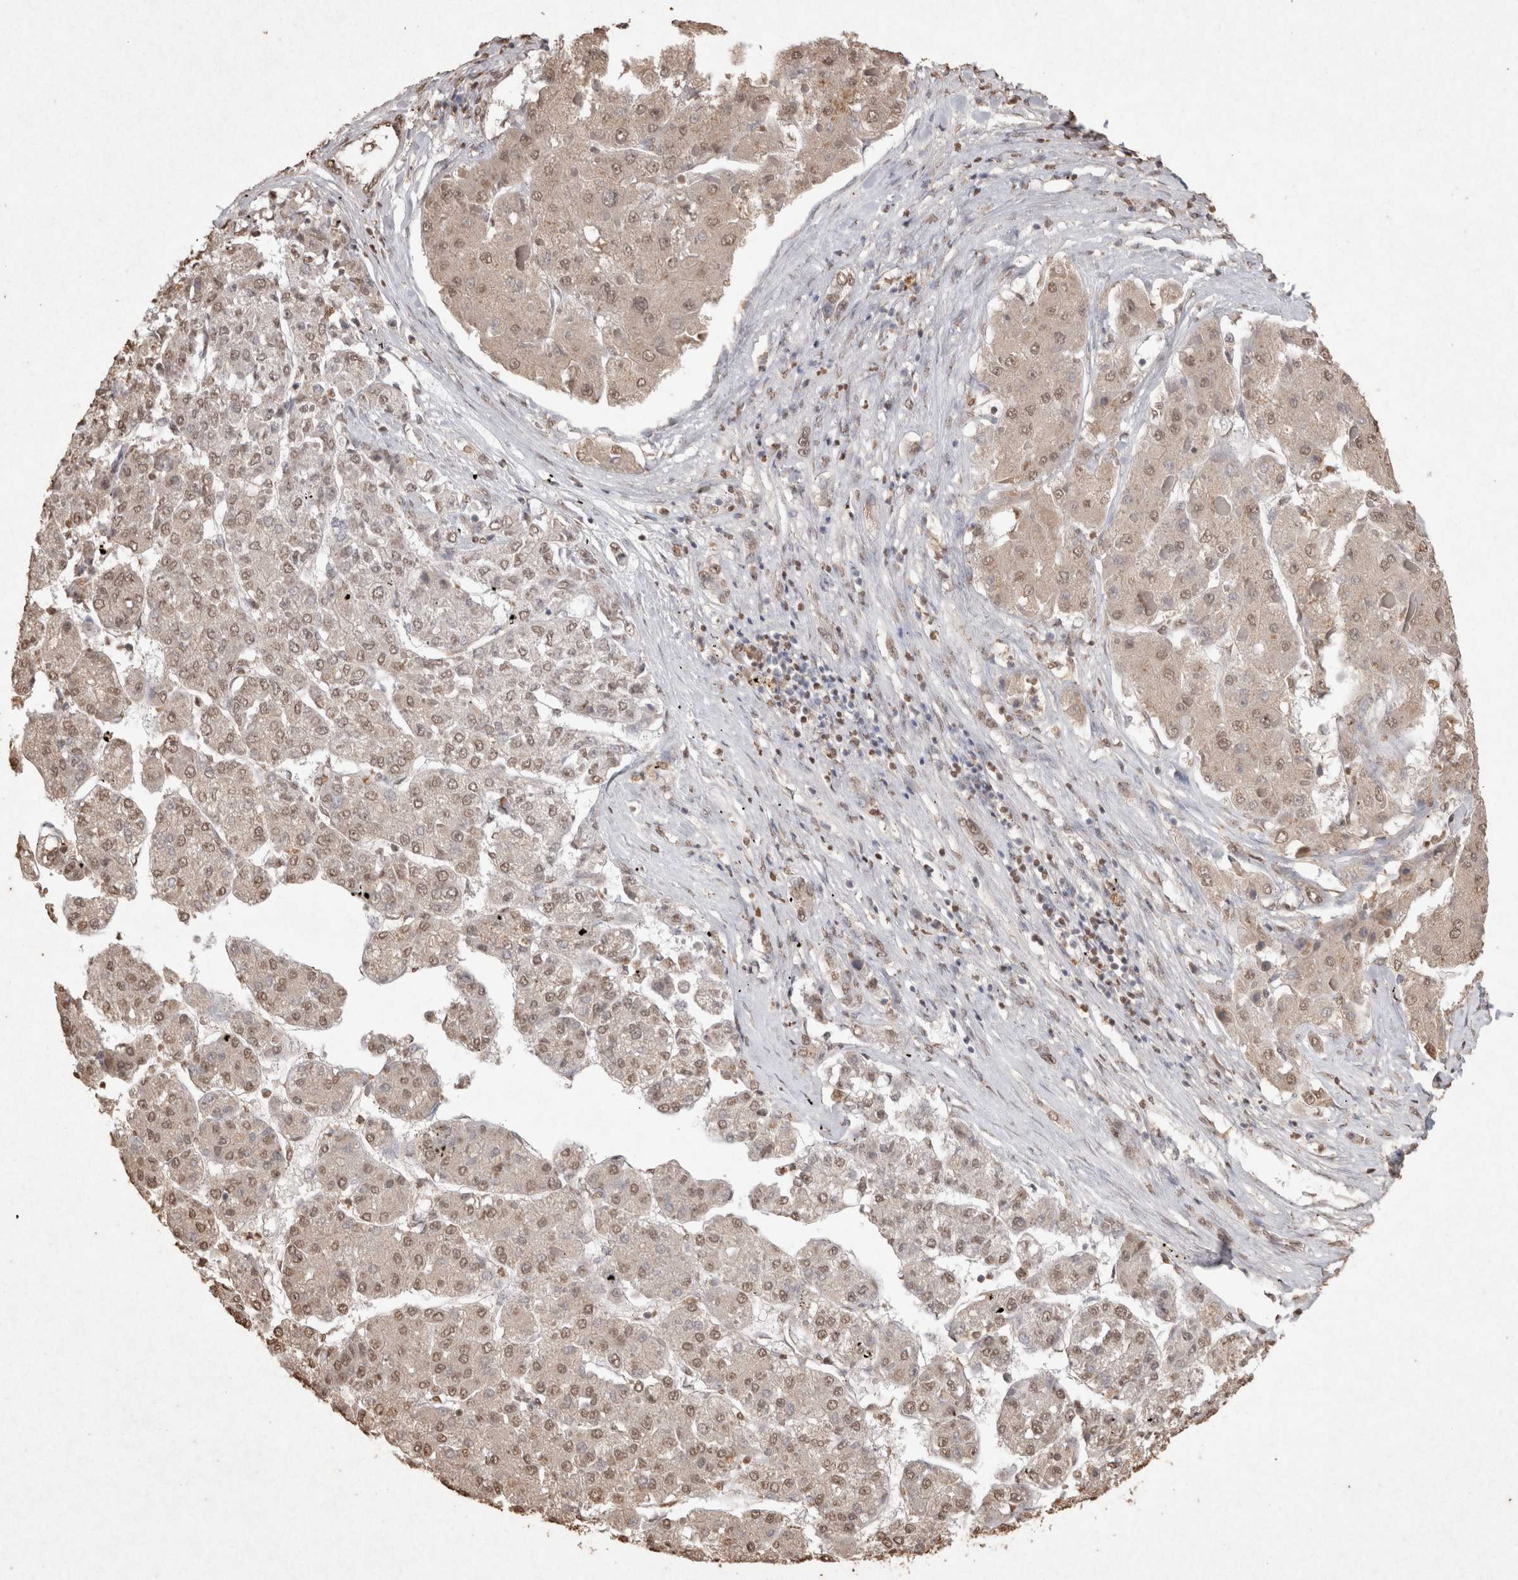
{"staining": {"intensity": "weak", "quantity": ">75%", "location": "nuclear"}, "tissue": "liver cancer", "cell_type": "Tumor cells", "image_type": "cancer", "snomed": [{"axis": "morphology", "description": "Carcinoma, Hepatocellular, NOS"}, {"axis": "topography", "description": "Liver"}], "caption": "This micrograph reveals immunohistochemistry (IHC) staining of human liver cancer, with low weak nuclear staining in about >75% of tumor cells.", "gene": "MLX", "patient": {"sex": "female", "age": 73}}